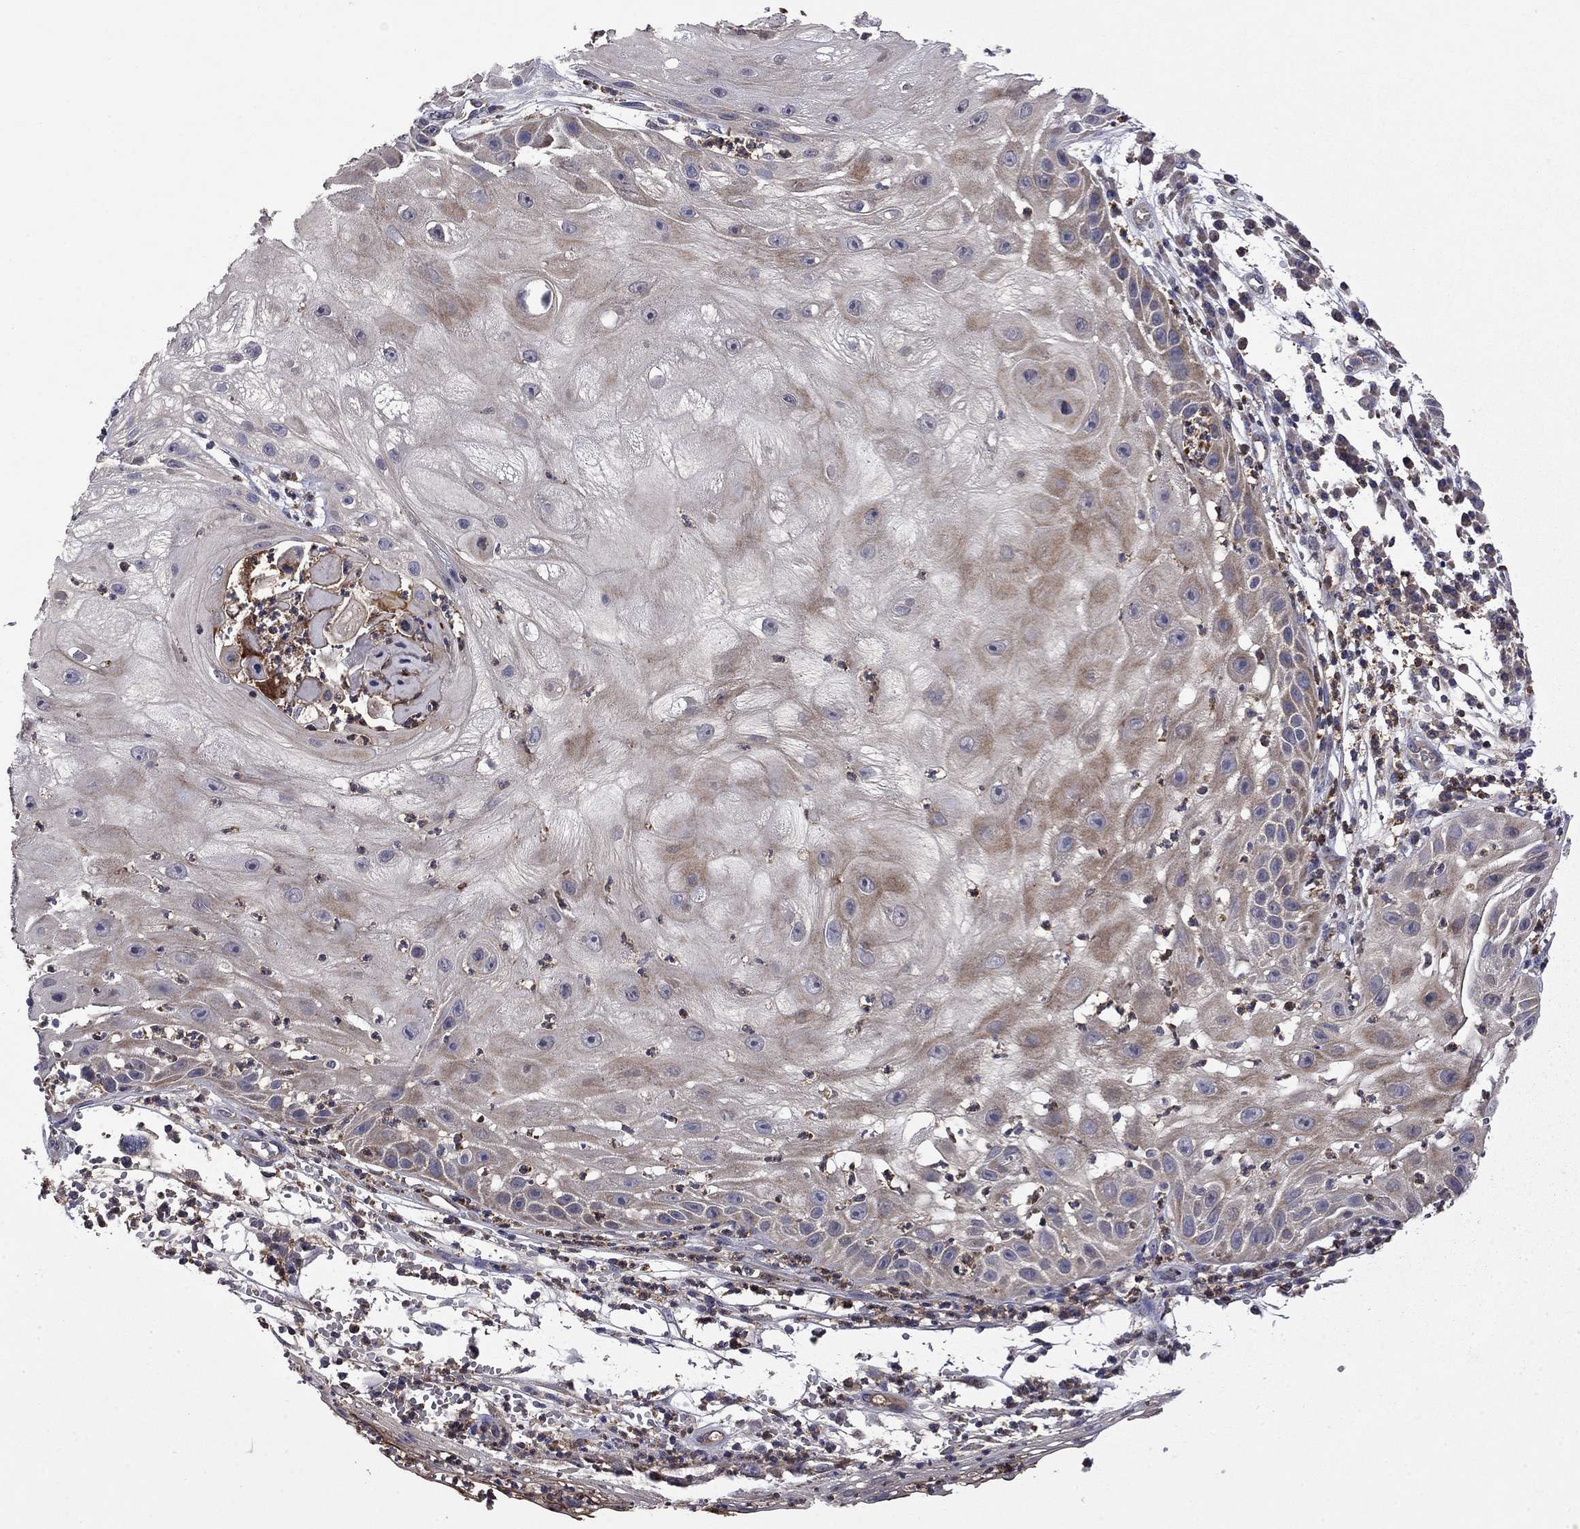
{"staining": {"intensity": "weak", "quantity": "25%-75%", "location": "cytoplasmic/membranous"}, "tissue": "skin cancer", "cell_type": "Tumor cells", "image_type": "cancer", "snomed": [{"axis": "morphology", "description": "Normal tissue, NOS"}, {"axis": "morphology", "description": "Squamous cell carcinoma, NOS"}, {"axis": "topography", "description": "Skin"}], "caption": "Skin cancer (squamous cell carcinoma) stained for a protein (brown) displays weak cytoplasmic/membranous positive positivity in approximately 25%-75% of tumor cells.", "gene": "CEACAM7", "patient": {"sex": "male", "age": 79}}